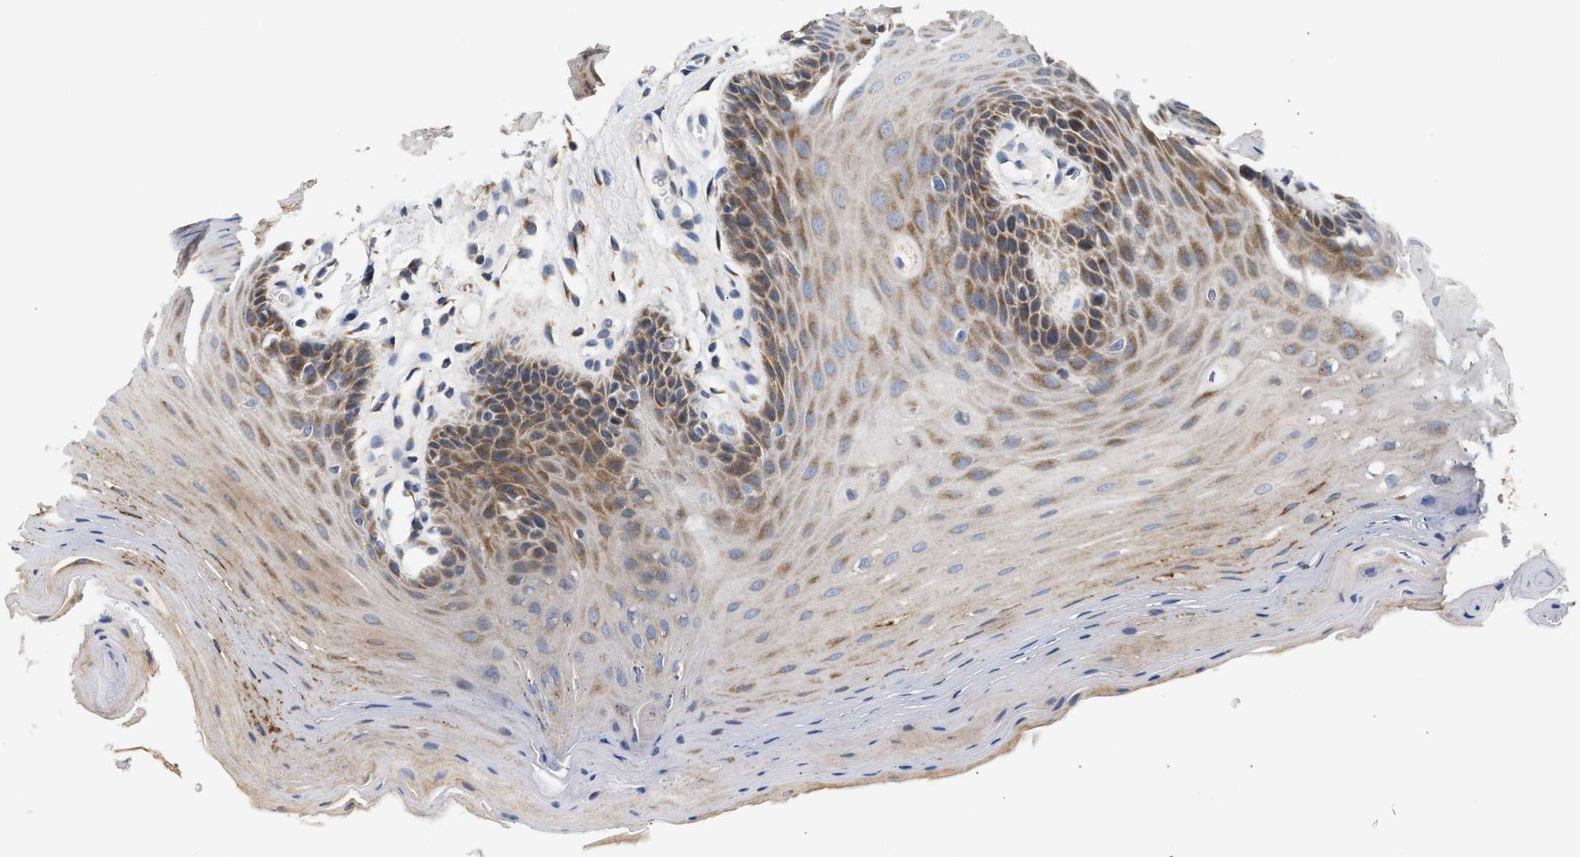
{"staining": {"intensity": "moderate", "quantity": ">75%", "location": "cytoplasmic/membranous"}, "tissue": "oral mucosa", "cell_type": "Squamous epithelial cells", "image_type": "normal", "snomed": [{"axis": "morphology", "description": "Normal tissue, NOS"}, {"axis": "morphology", "description": "Squamous cell carcinoma, NOS"}, {"axis": "topography", "description": "Oral tissue"}, {"axis": "topography", "description": "Head-Neck"}], "caption": "The photomicrograph shows staining of unremarkable oral mucosa, revealing moderate cytoplasmic/membranous protein positivity (brown color) within squamous epithelial cells. Ihc stains the protein in brown and the nuclei are stained blue.", "gene": "TMEM168", "patient": {"sex": "male", "age": 71}}